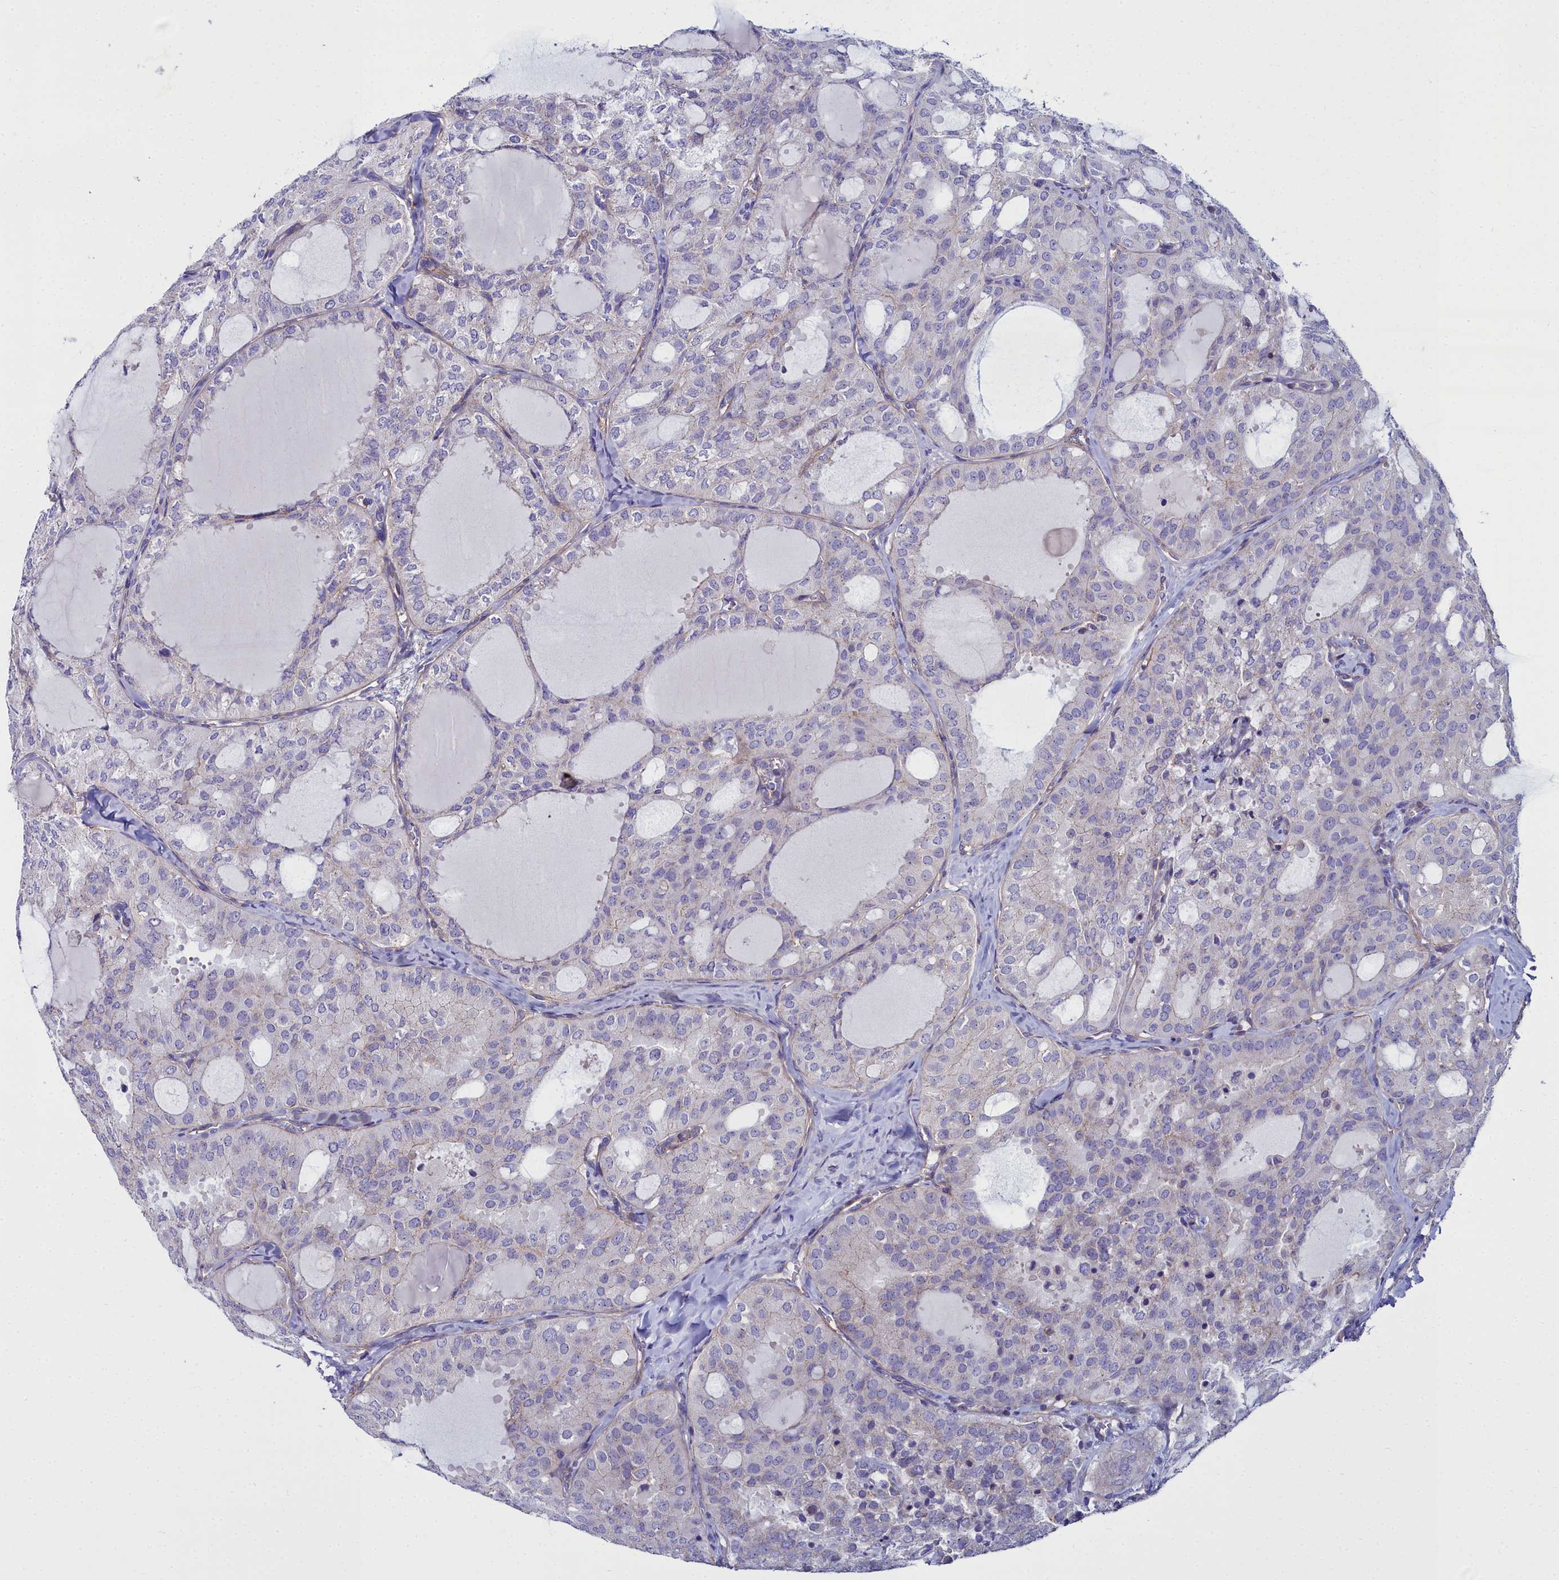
{"staining": {"intensity": "negative", "quantity": "none", "location": "none"}, "tissue": "thyroid cancer", "cell_type": "Tumor cells", "image_type": "cancer", "snomed": [{"axis": "morphology", "description": "Follicular adenoma carcinoma, NOS"}, {"axis": "topography", "description": "Thyroid gland"}], "caption": "Thyroid cancer (follicular adenoma carcinoma) was stained to show a protein in brown. There is no significant staining in tumor cells. (Brightfield microscopy of DAB immunohistochemistry (IHC) at high magnification).", "gene": "FADS3", "patient": {"sex": "male", "age": 75}}